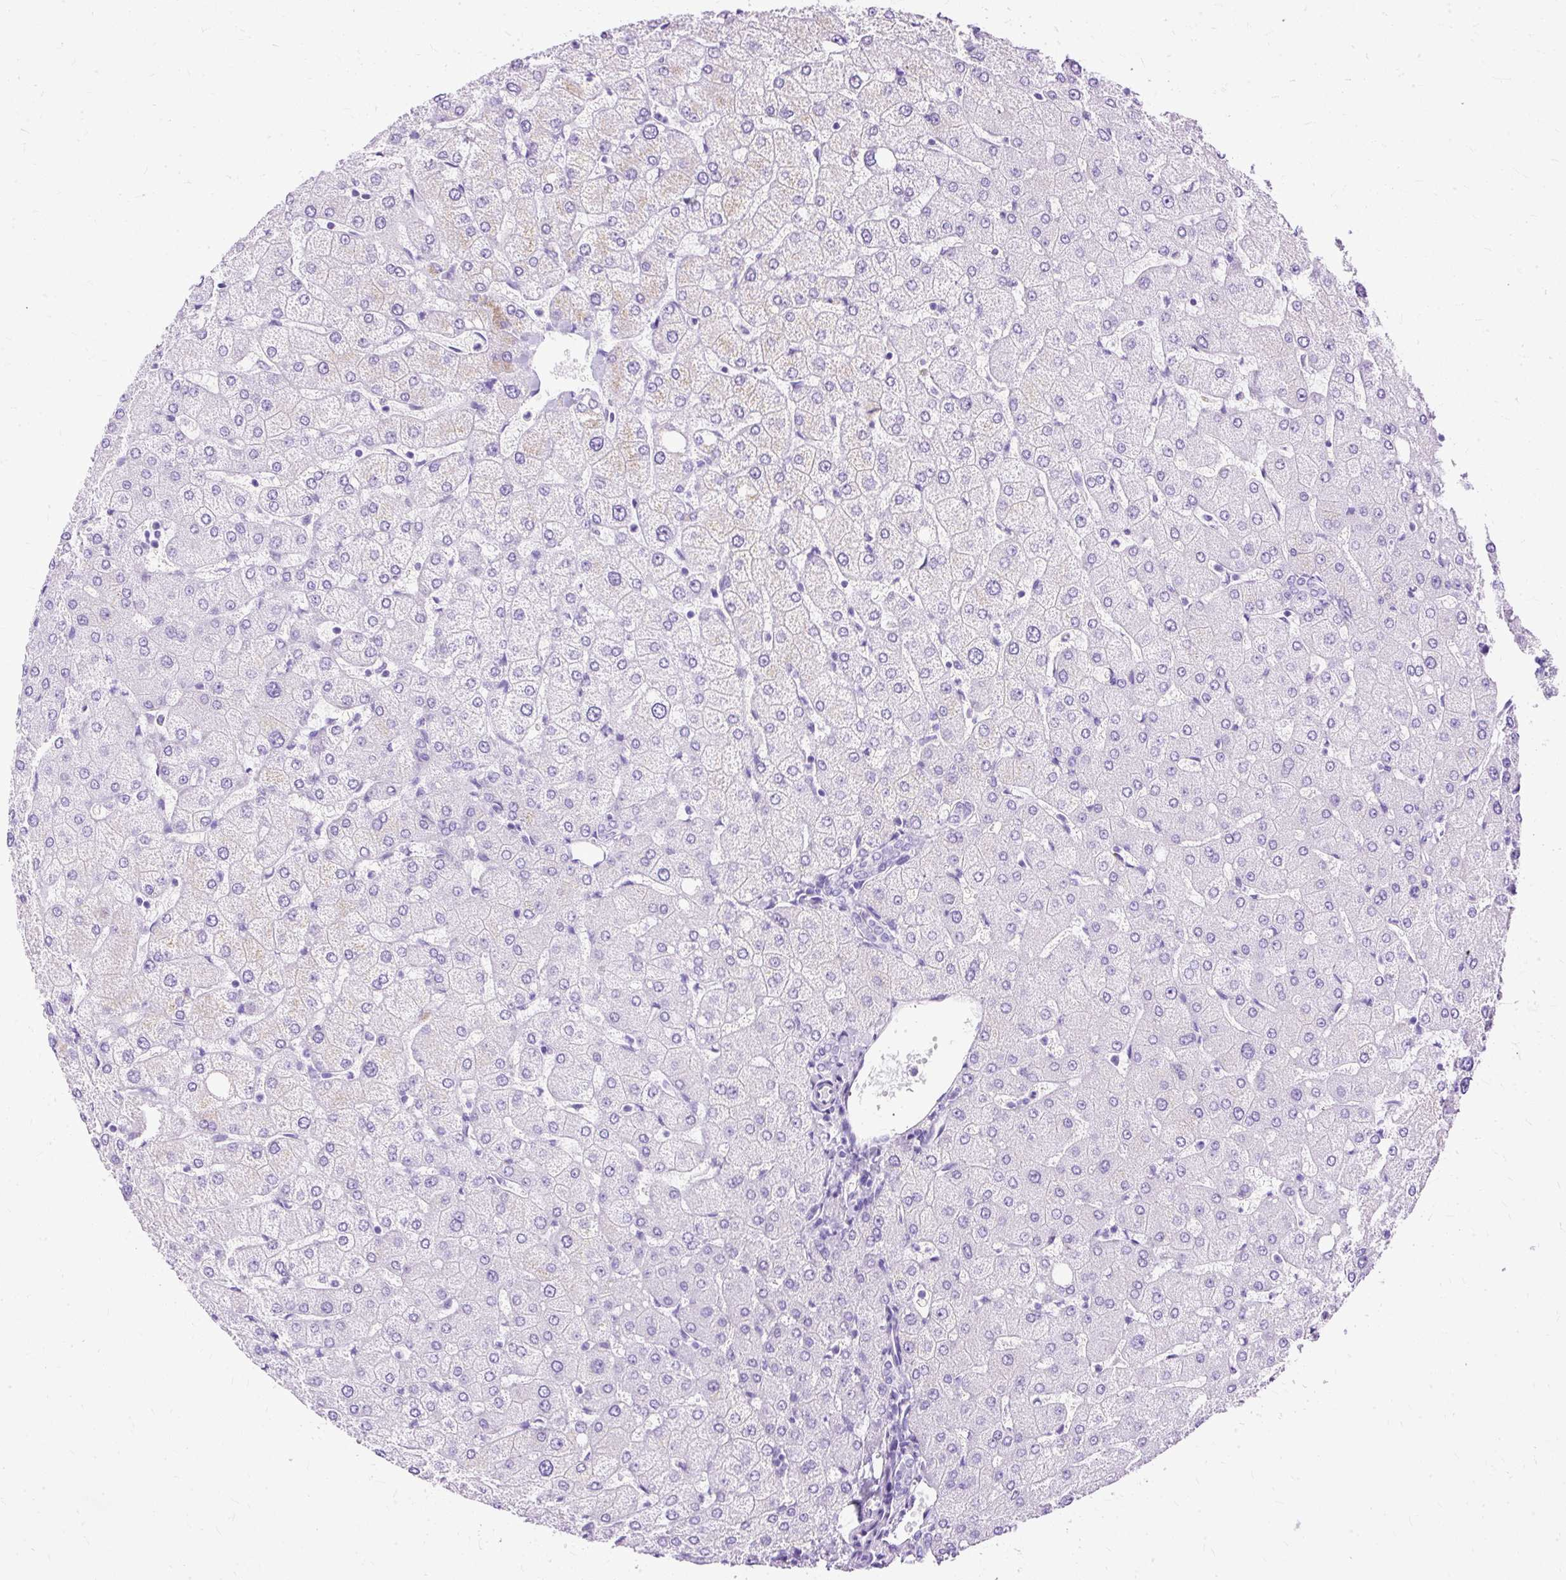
{"staining": {"intensity": "negative", "quantity": "none", "location": "none"}, "tissue": "liver", "cell_type": "Cholangiocytes", "image_type": "normal", "snomed": [{"axis": "morphology", "description": "Normal tissue, NOS"}, {"axis": "topography", "description": "Liver"}], "caption": "Protein analysis of normal liver demonstrates no significant expression in cholangiocytes.", "gene": "SLC8A2", "patient": {"sex": "female", "age": 54}}